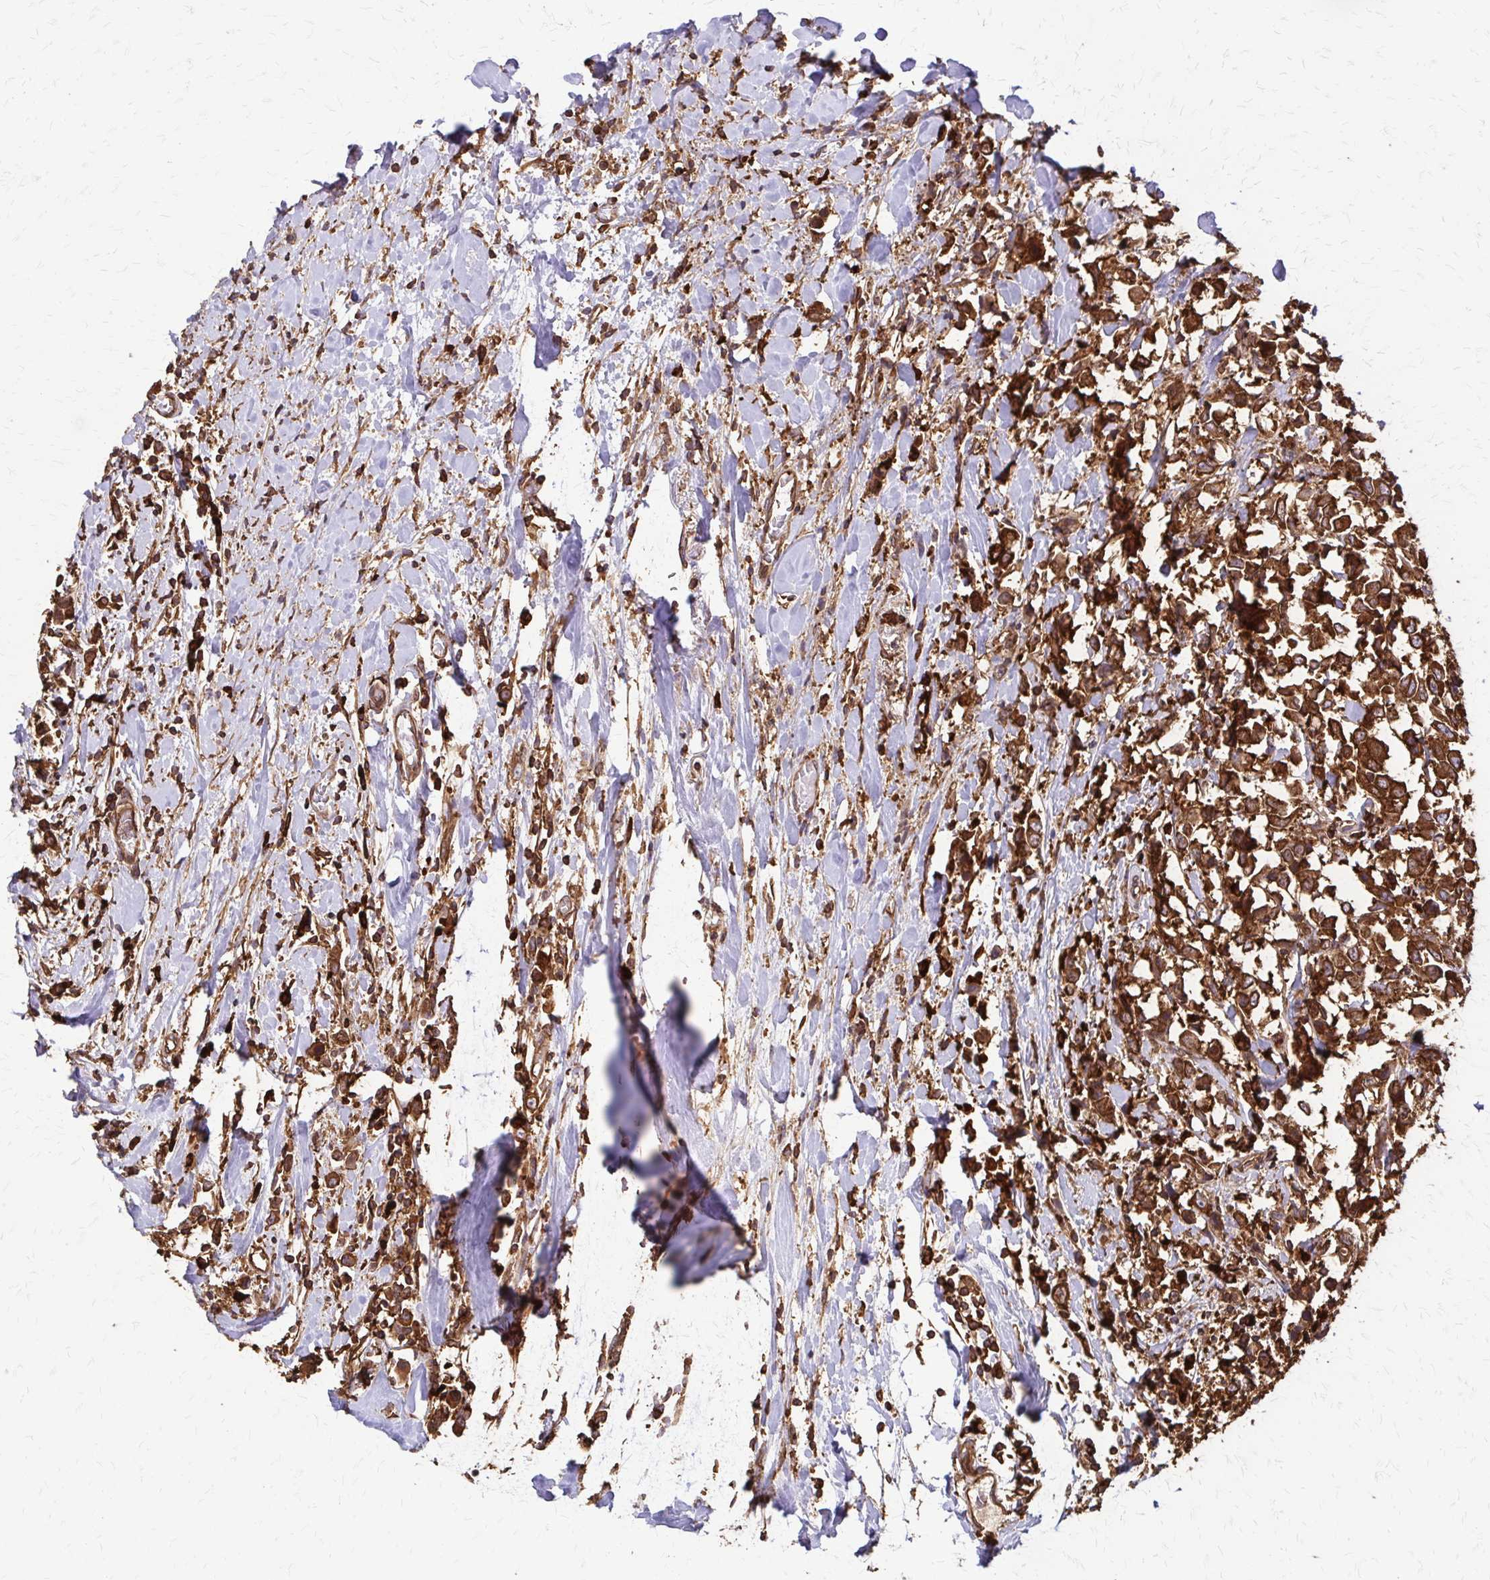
{"staining": {"intensity": "strong", "quantity": ">75%", "location": "cytoplasmic/membranous"}, "tissue": "breast cancer", "cell_type": "Tumor cells", "image_type": "cancer", "snomed": [{"axis": "morphology", "description": "Duct carcinoma"}, {"axis": "topography", "description": "Breast"}], "caption": "The photomicrograph shows staining of breast cancer (intraductal carcinoma), revealing strong cytoplasmic/membranous protein staining (brown color) within tumor cells.", "gene": "EEF2", "patient": {"sex": "female", "age": 61}}